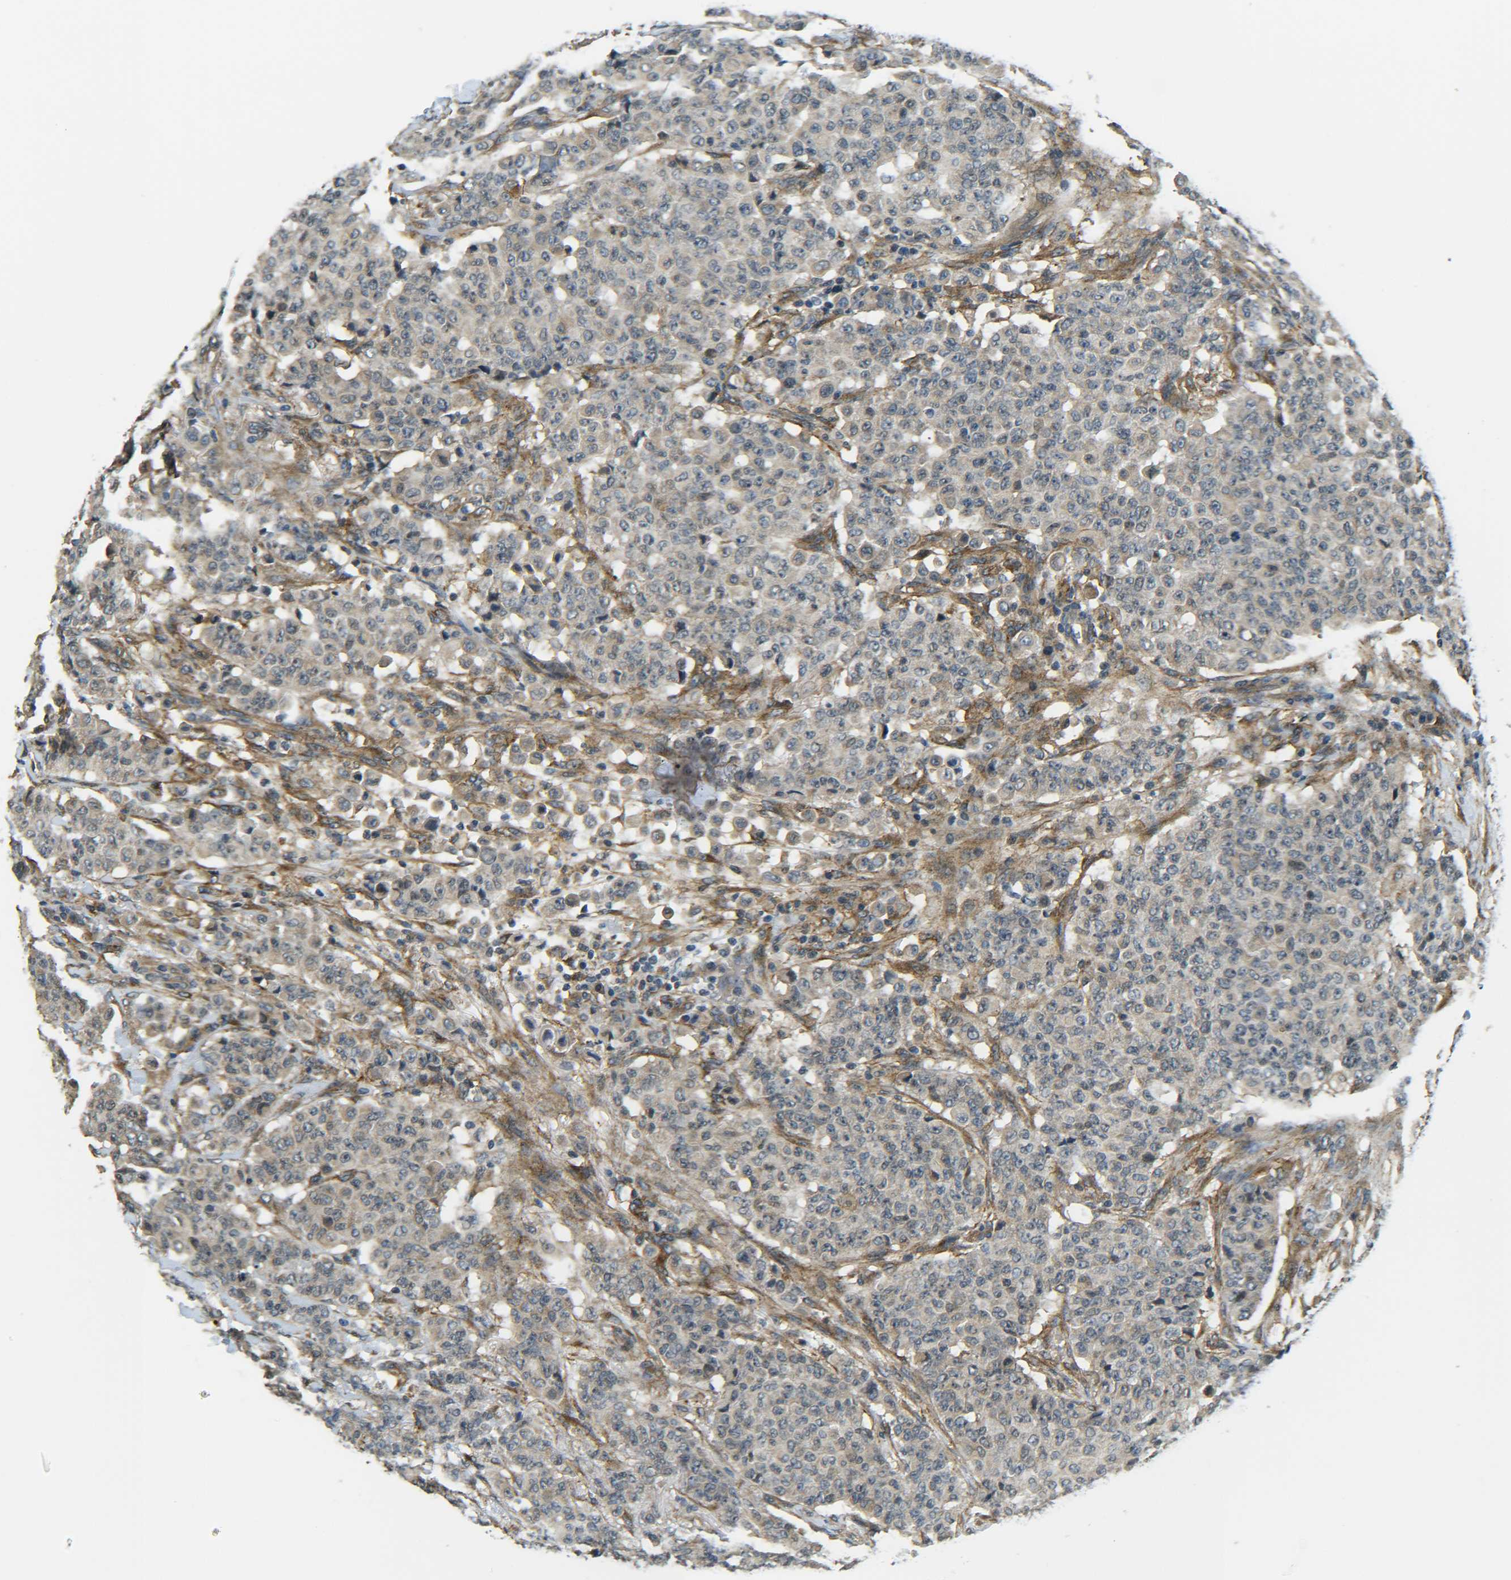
{"staining": {"intensity": "weak", "quantity": ">75%", "location": "cytoplasmic/membranous"}, "tissue": "breast cancer", "cell_type": "Tumor cells", "image_type": "cancer", "snomed": [{"axis": "morphology", "description": "Duct carcinoma"}, {"axis": "topography", "description": "Breast"}], "caption": "Immunohistochemical staining of human breast infiltrating ductal carcinoma exhibits low levels of weak cytoplasmic/membranous protein staining in about >75% of tumor cells.", "gene": "DAB2", "patient": {"sex": "female", "age": 40}}